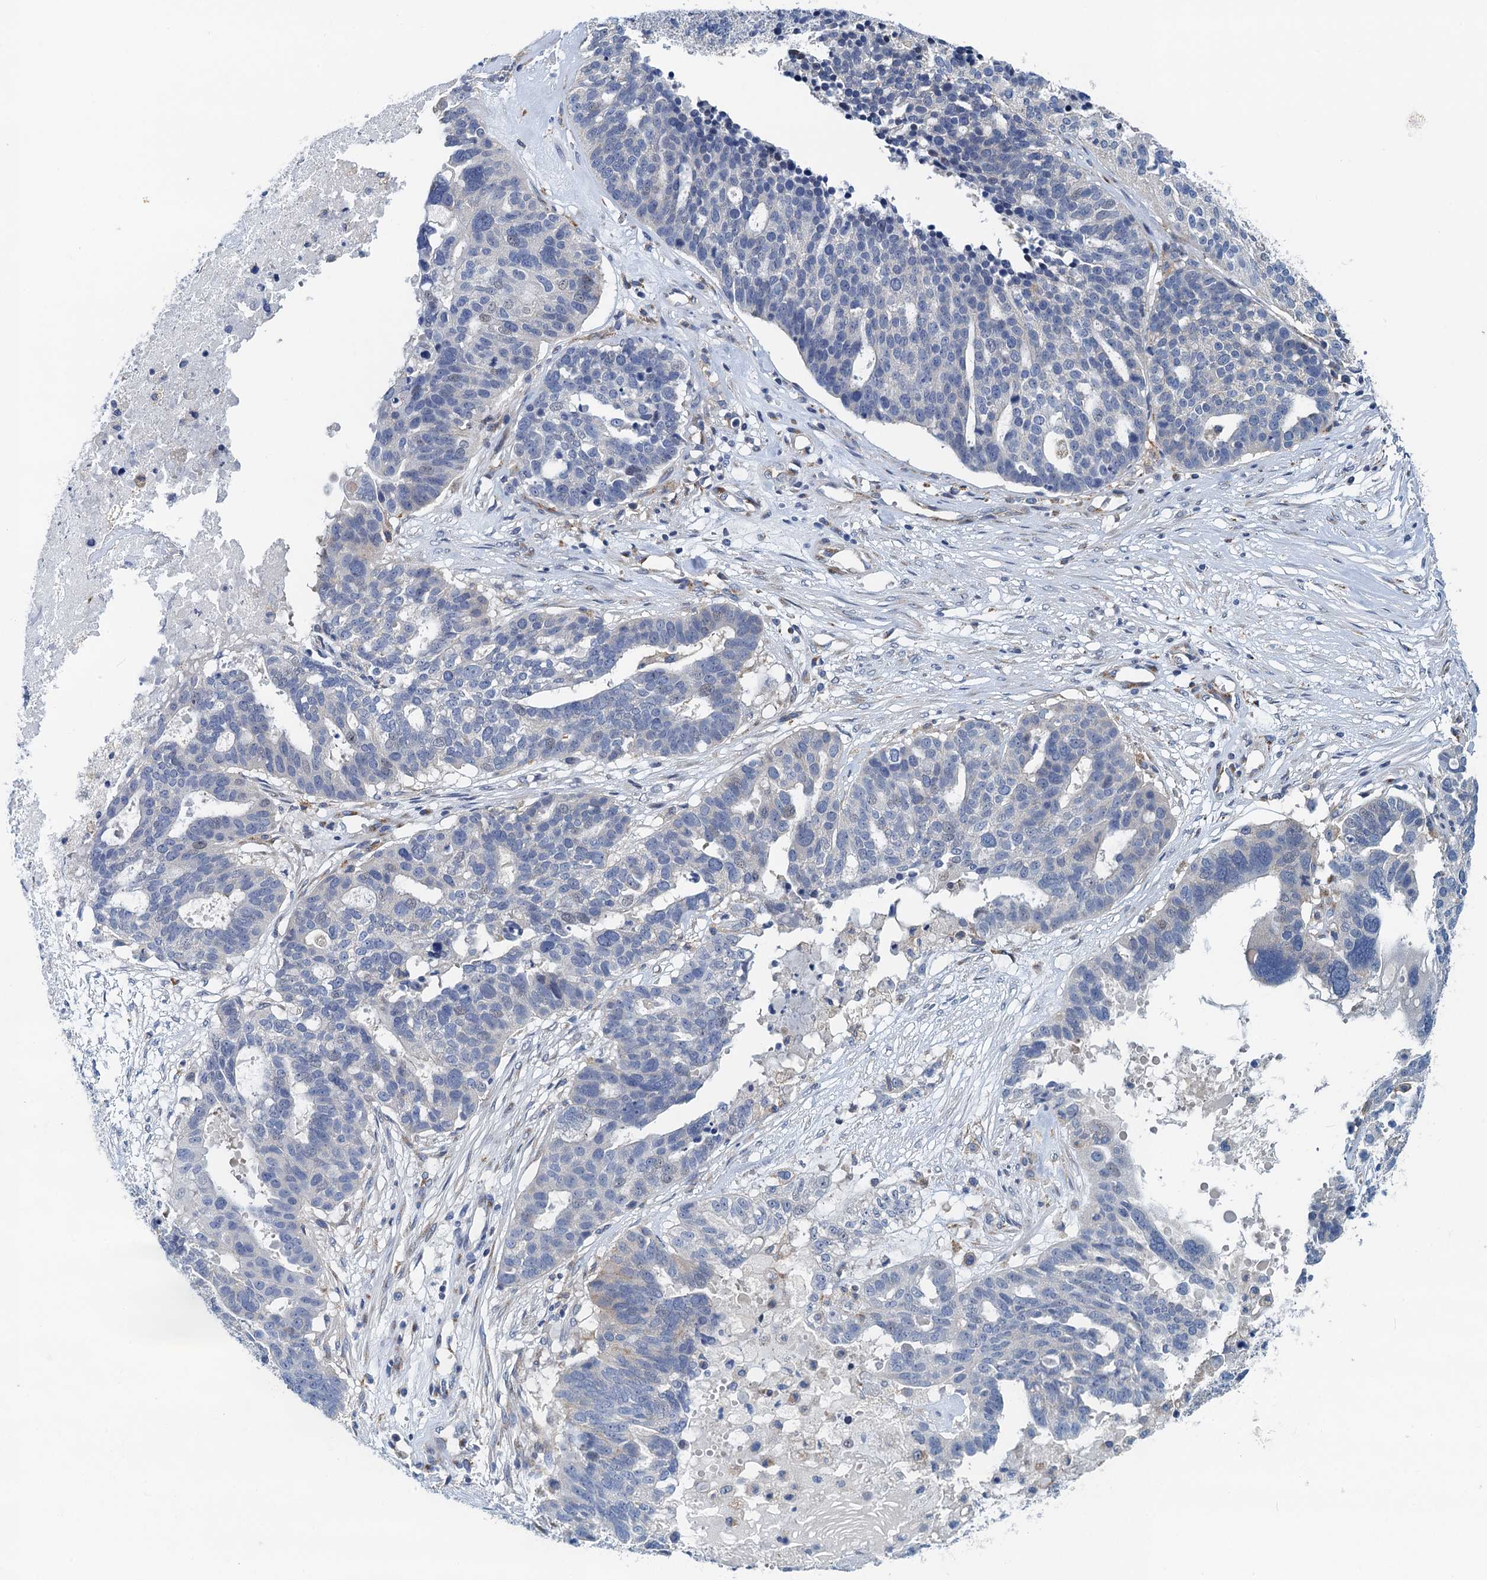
{"staining": {"intensity": "negative", "quantity": "none", "location": "none"}, "tissue": "ovarian cancer", "cell_type": "Tumor cells", "image_type": "cancer", "snomed": [{"axis": "morphology", "description": "Cystadenocarcinoma, serous, NOS"}, {"axis": "topography", "description": "Ovary"}], "caption": "Tumor cells are negative for brown protein staining in ovarian serous cystadenocarcinoma. (IHC, brightfield microscopy, high magnification).", "gene": "NBEA", "patient": {"sex": "female", "age": 59}}